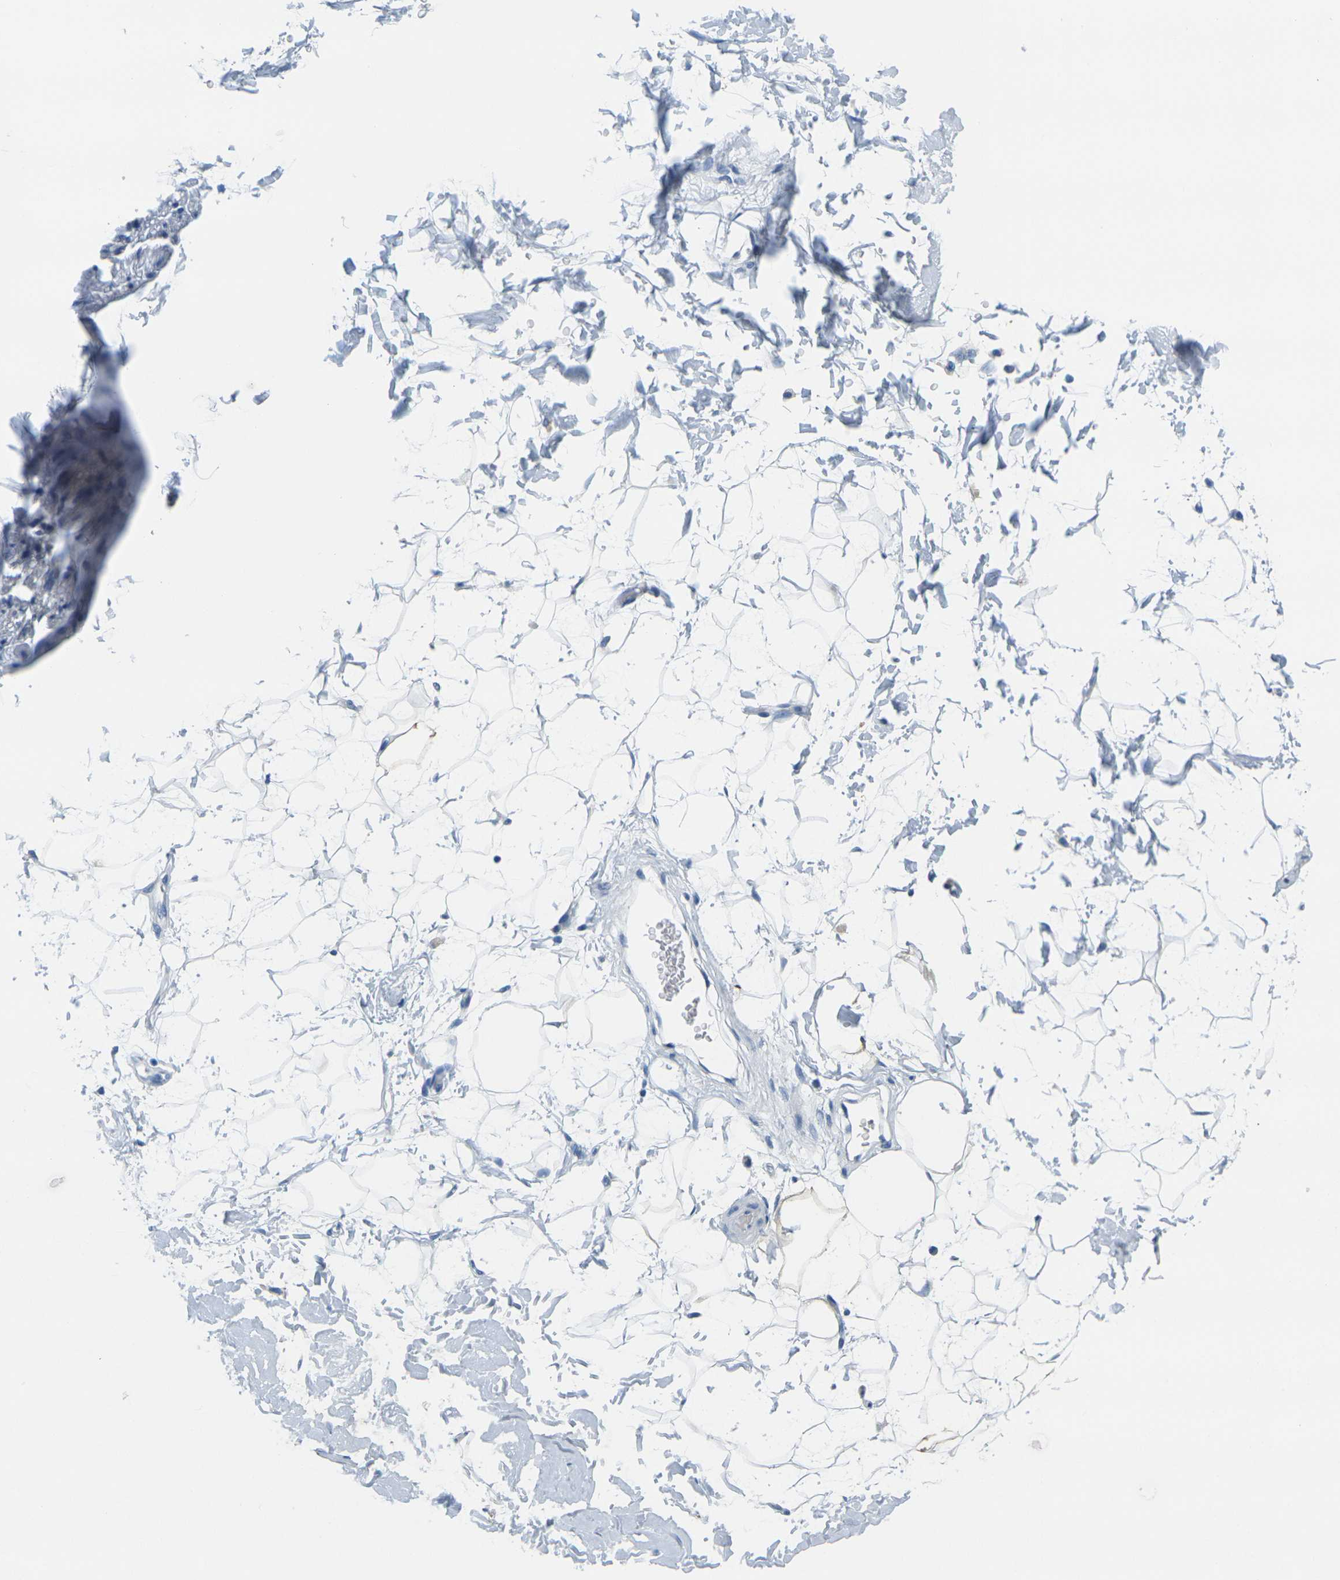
{"staining": {"intensity": "negative", "quantity": "none", "location": "none"}, "tissue": "adipose tissue", "cell_type": "Adipocytes", "image_type": "normal", "snomed": [{"axis": "morphology", "description": "Normal tissue, NOS"}, {"axis": "topography", "description": "Soft tissue"}], "caption": "Immunohistochemical staining of unremarkable adipose tissue displays no significant positivity in adipocytes.", "gene": "FAM3D", "patient": {"sex": "male", "age": 72}}